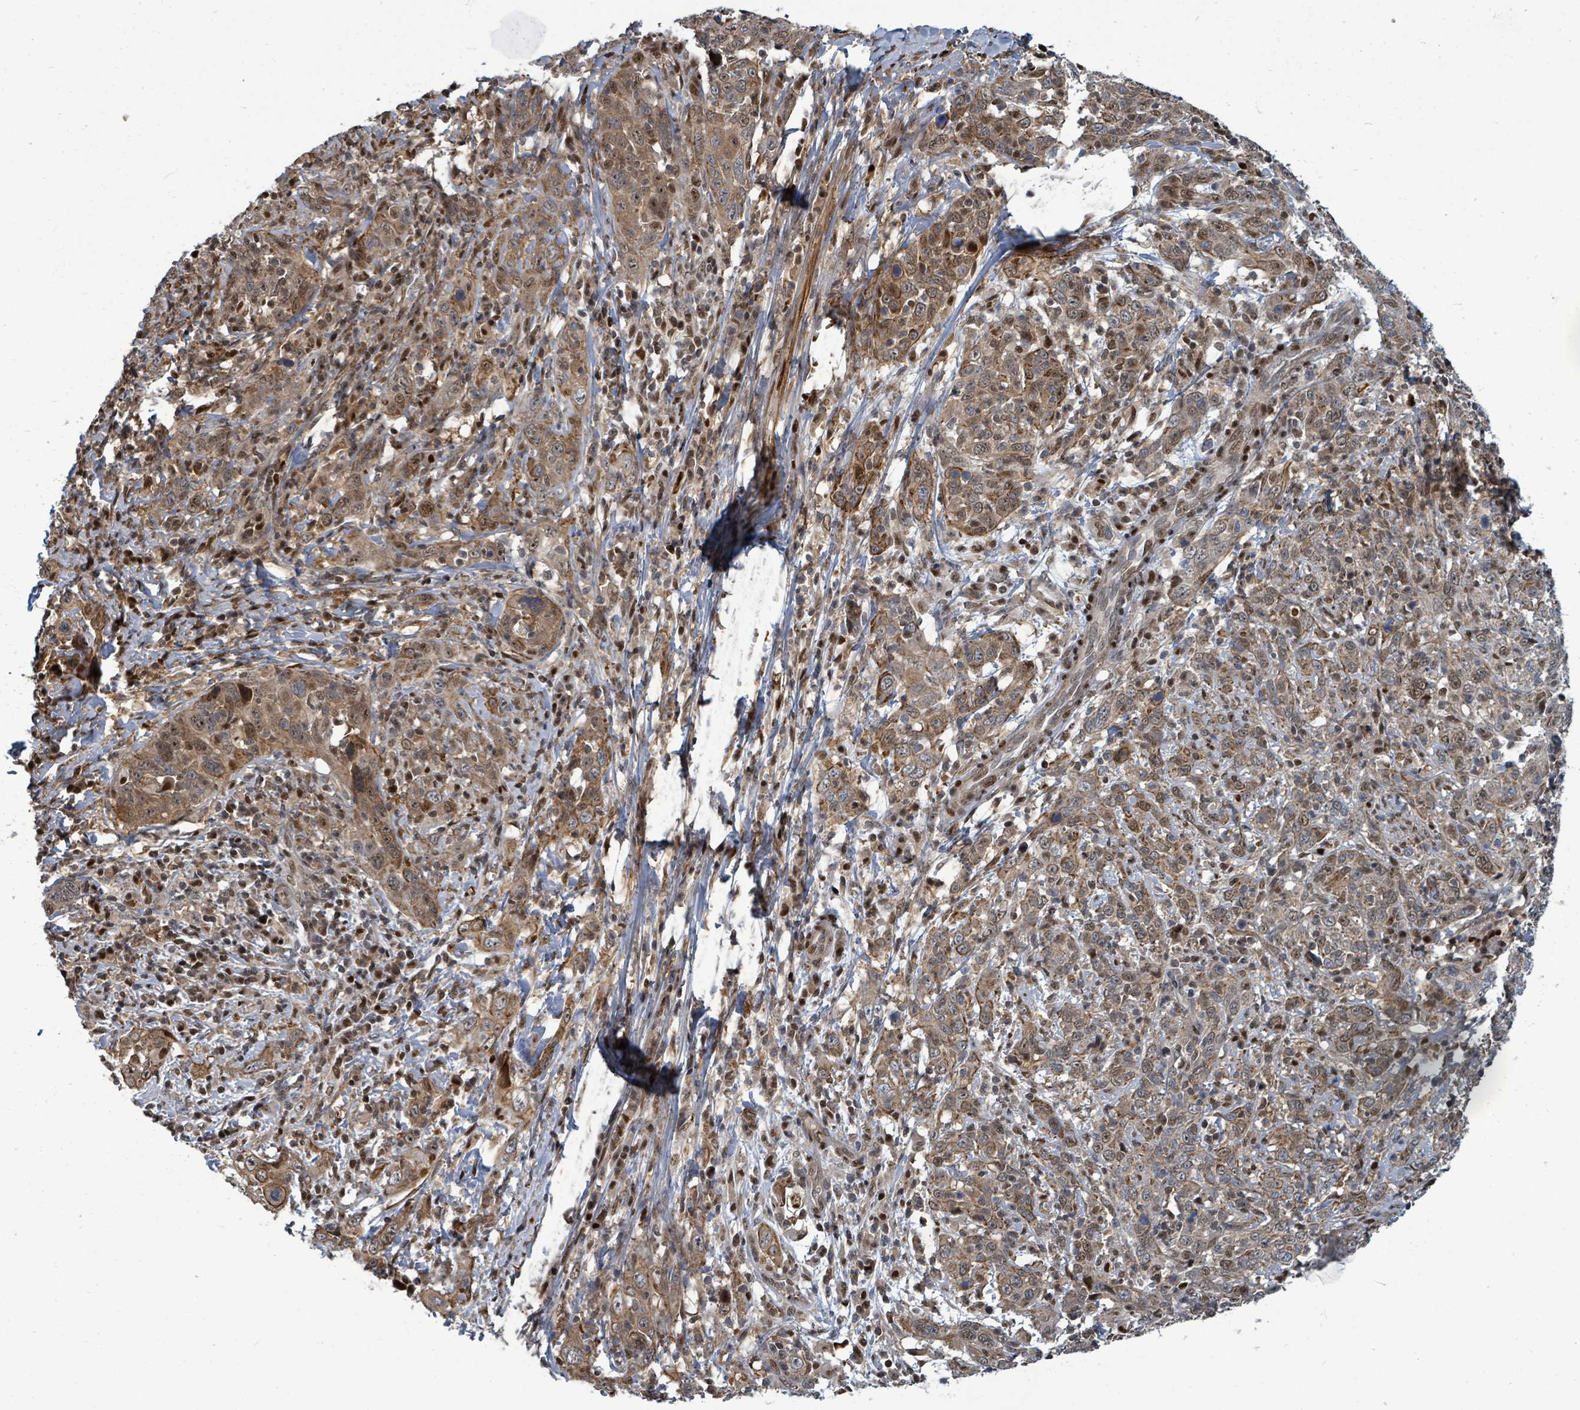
{"staining": {"intensity": "moderate", "quantity": ">75%", "location": "cytoplasmic/membranous,nuclear"}, "tissue": "cervical cancer", "cell_type": "Tumor cells", "image_type": "cancer", "snomed": [{"axis": "morphology", "description": "Squamous cell carcinoma, NOS"}, {"axis": "topography", "description": "Cervix"}], "caption": "Protein expression analysis of human cervical squamous cell carcinoma reveals moderate cytoplasmic/membranous and nuclear staining in about >75% of tumor cells. (brown staining indicates protein expression, while blue staining denotes nuclei).", "gene": "TRDMT1", "patient": {"sex": "female", "age": 46}}